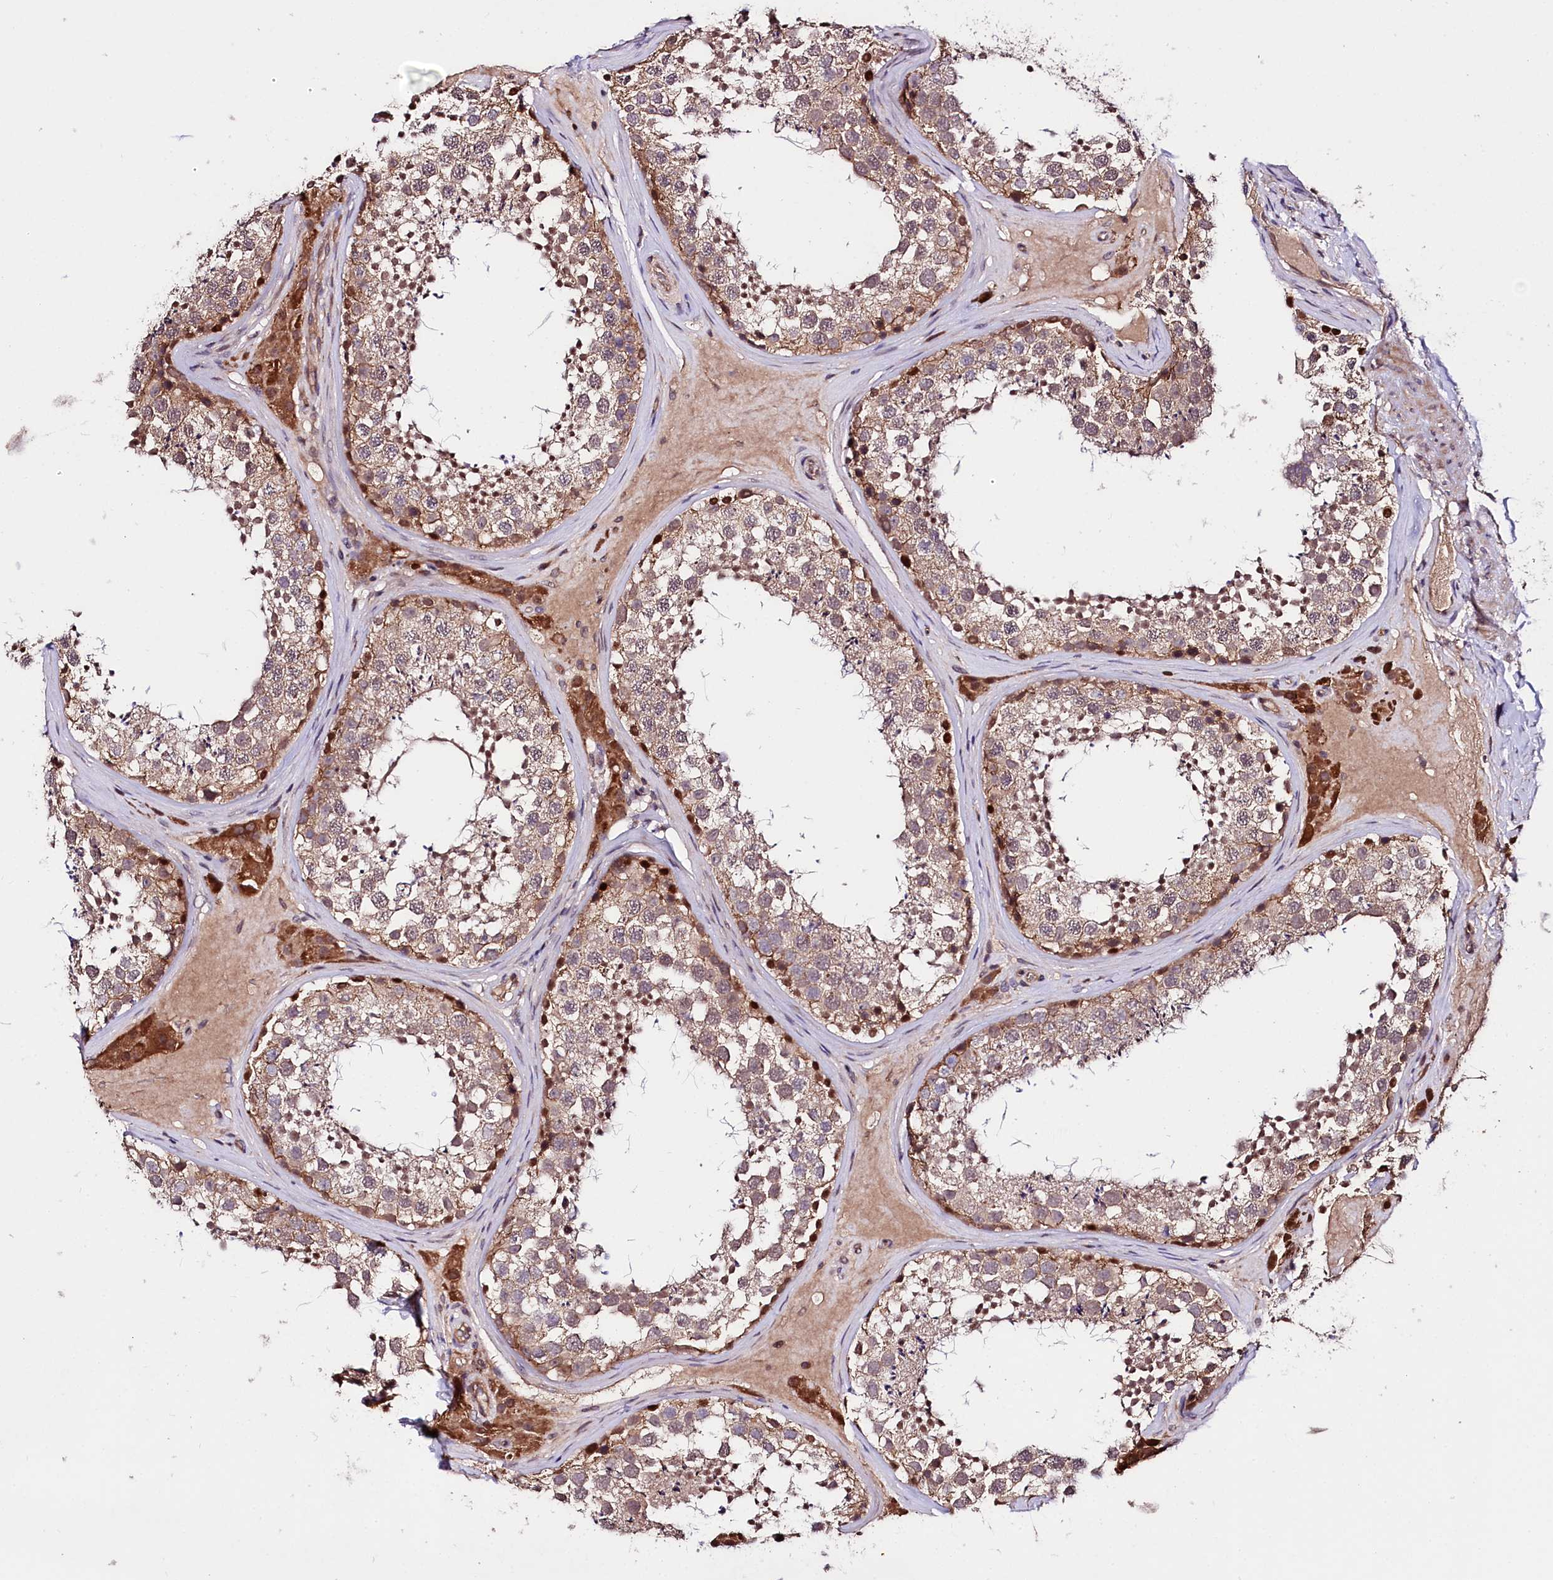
{"staining": {"intensity": "moderate", "quantity": ">75%", "location": "cytoplasmic/membranous,nuclear"}, "tissue": "testis", "cell_type": "Cells in seminiferous ducts", "image_type": "normal", "snomed": [{"axis": "morphology", "description": "Normal tissue, NOS"}, {"axis": "topography", "description": "Testis"}], "caption": "Cells in seminiferous ducts display moderate cytoplasmic/membranous,nuclear staining in approximately >75% of cells in unremarkable testis. The protein is stained brown, and the nuclei are stained in blue (DAB IHC with brightfield microscopy, high magnification).", "gene": "TAFAZZIN", "patient": {"sex": "male", "age": 46}}